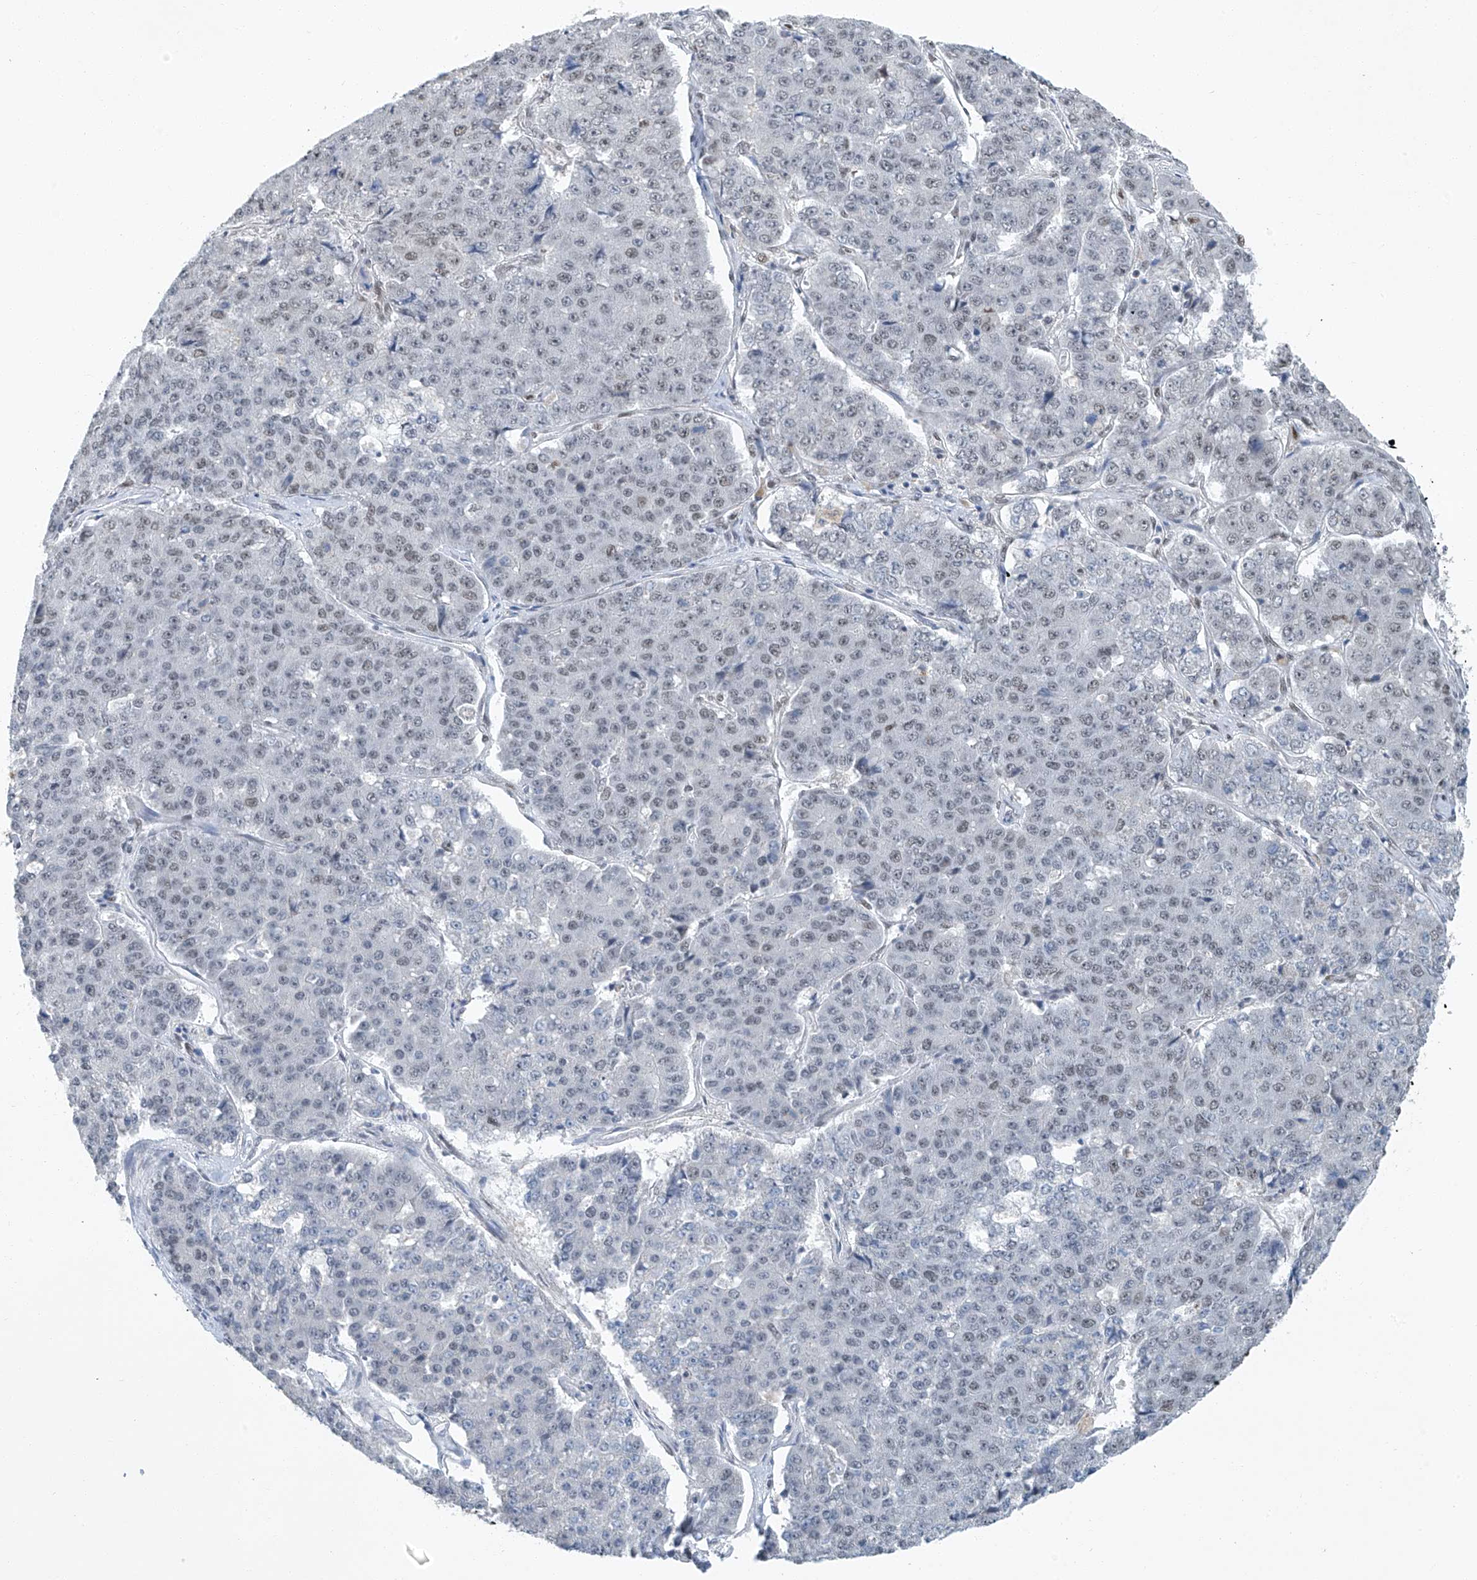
{"staining": {"intensity": "weak", "quantity": "<25%", "location": "nuclear"}, "tissue": "pancreatic cancer", "cell_type": "Tumor cells", "image_type": "cancer", "snomed": [{"axis": "morphology", "description": "Adenocarcinoma, NOS"}, {"axis": "topography", "description": "Pancreas"}], "caption": "A histopathology image of pancreatic adenocarcinoma stained for a protein demonstrates no brown staining in tumor cells.", "gene": "TAF8", "patient": {"sex": "male", "age": 50}}